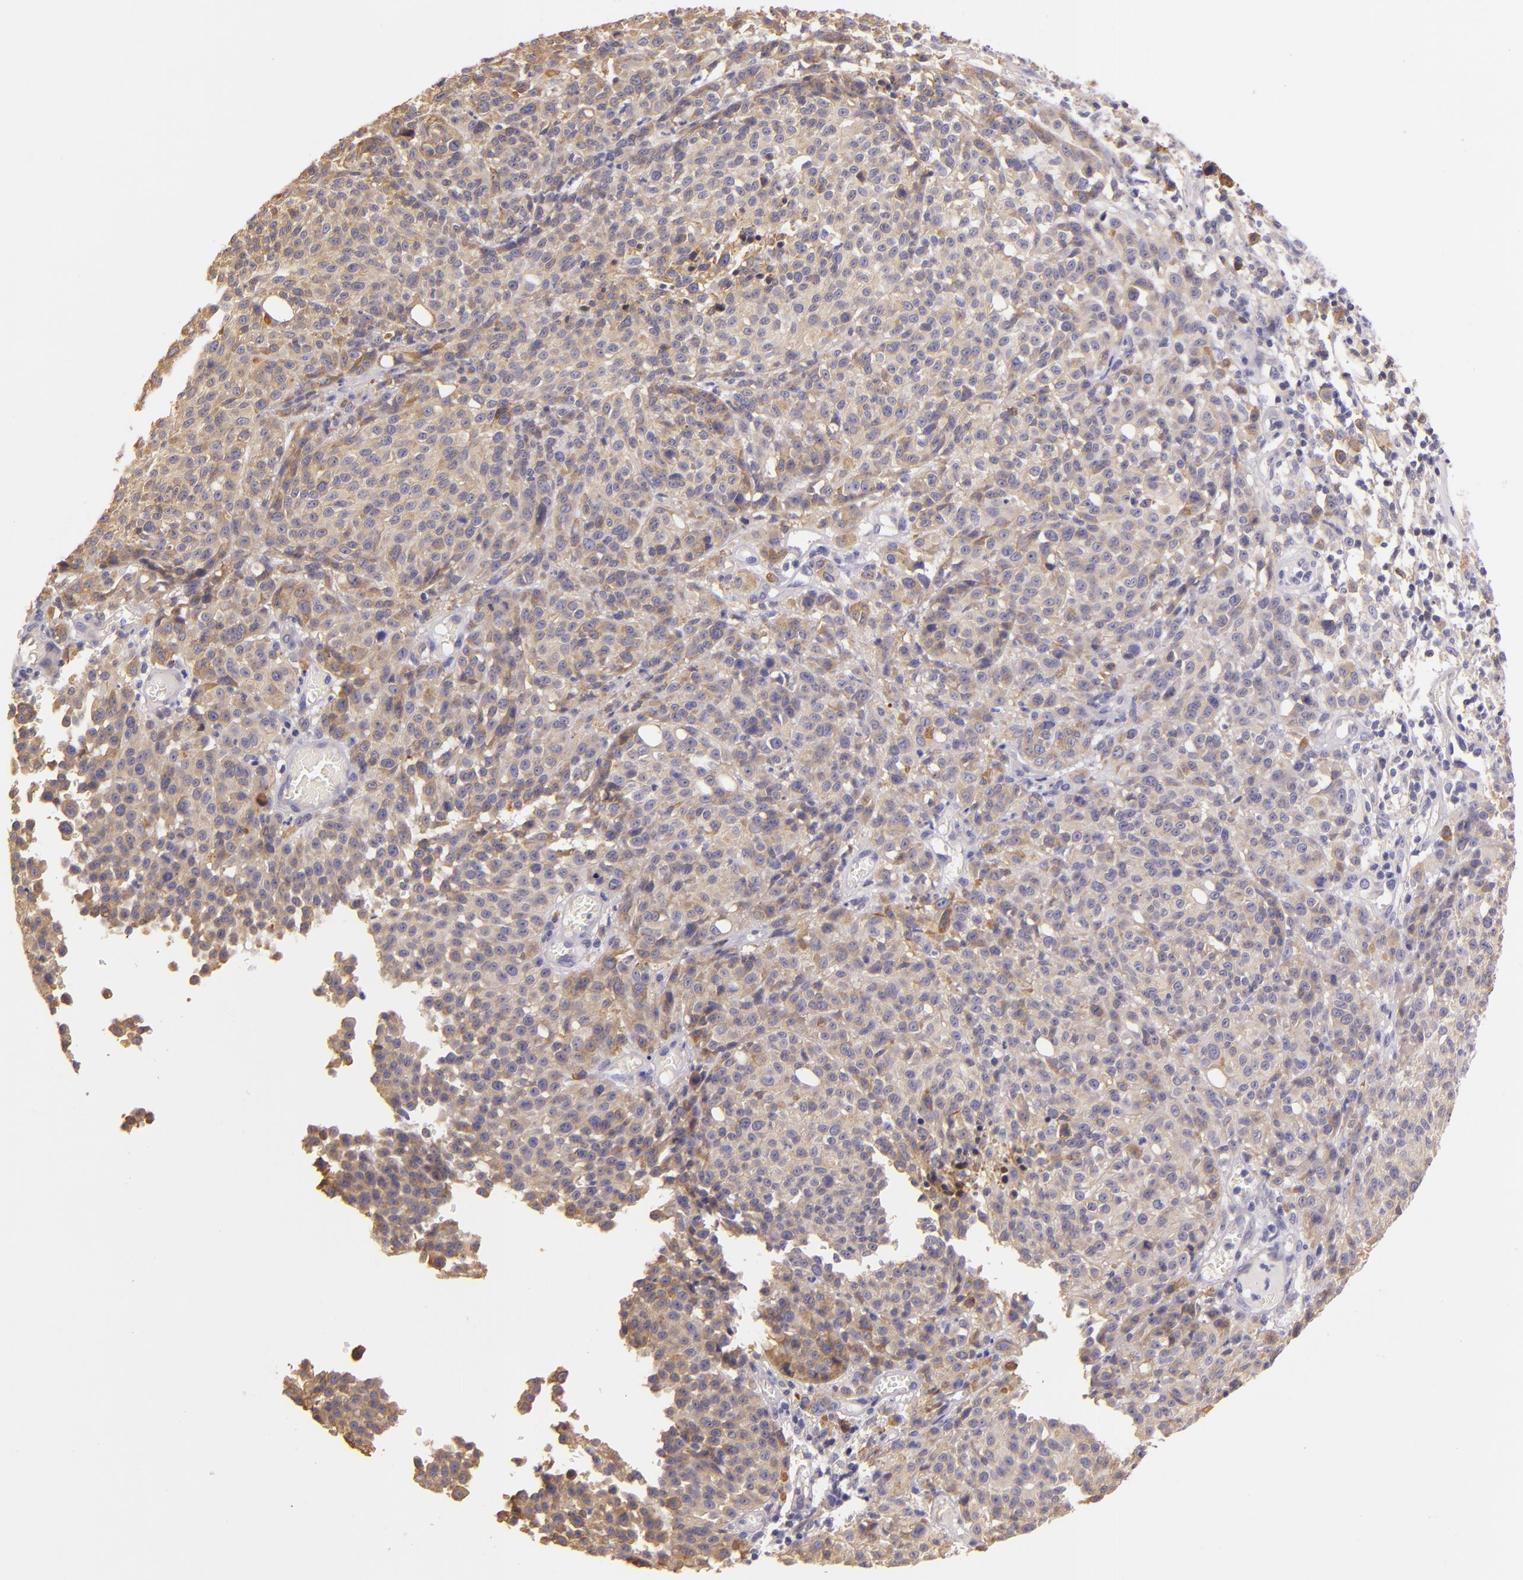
{"staining": {"intensity": "weak", "quantity": ">75%", "location": "cytoplasmic/membranous"}, "tissue": "melanoma", "cell_type": "Tumor cells", "image_type": "cancer", "snomed": [{"axis": "morphology", "description": "Malignant melanoma, NOS"}, {"axis": "topography", "description": "Skin"}], "caption": "IHC micrograph of neoplastic tissue: human melanoma stained using immunohistochemistry (IHC) exhibits low levels of weak protein expression localized specifically in the cytoplasmic/membranous of tumor cells, appearing as a cytoplasmic/membranous brown color.", "gene": "CTSF", "patient": {"sex": "female", "age": 49}}